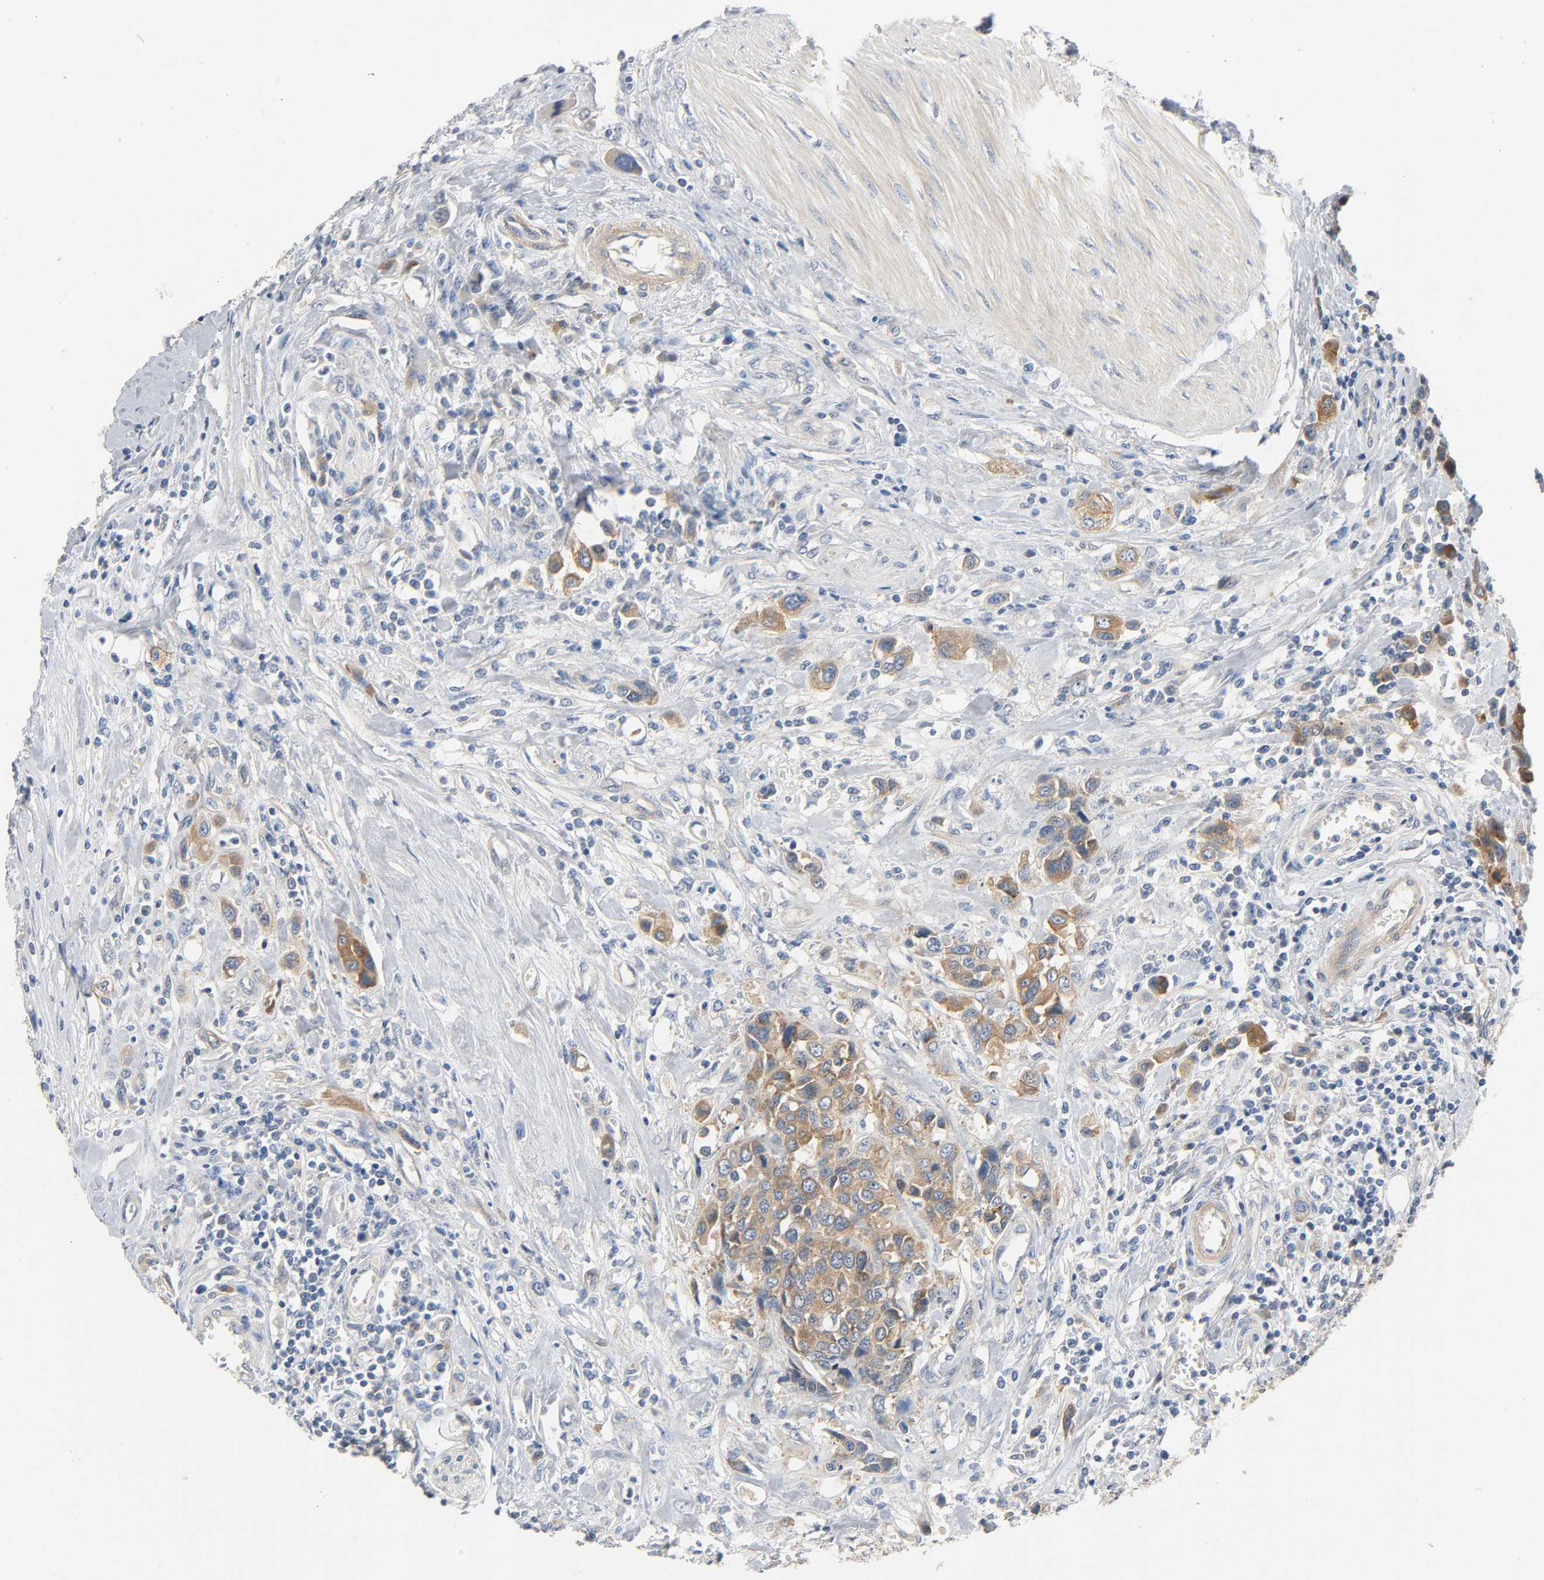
{"staining": {"intensity": "strong", "quantity": ">75%", "location": "cytoplasmic/membranous"}, "tissue": "urothelial cancer", "cell_type": "Tumor cells", "image_type": "cancer", "snomed": [{"axis": "morphology", "description": "Urothelial carcinoma, High grade"}, {"axis": "topography", "description": "Urinary bladder"}], "caption": "This is an image of immunohistochemistry (IHC) staining of urothelial carcinoma (high-grade), which shows strong positivity in the cytoplasmic/membranous of tumor cells.", "gene": "ARPC1A", "patient": {"sex": "male", "age": 50}}